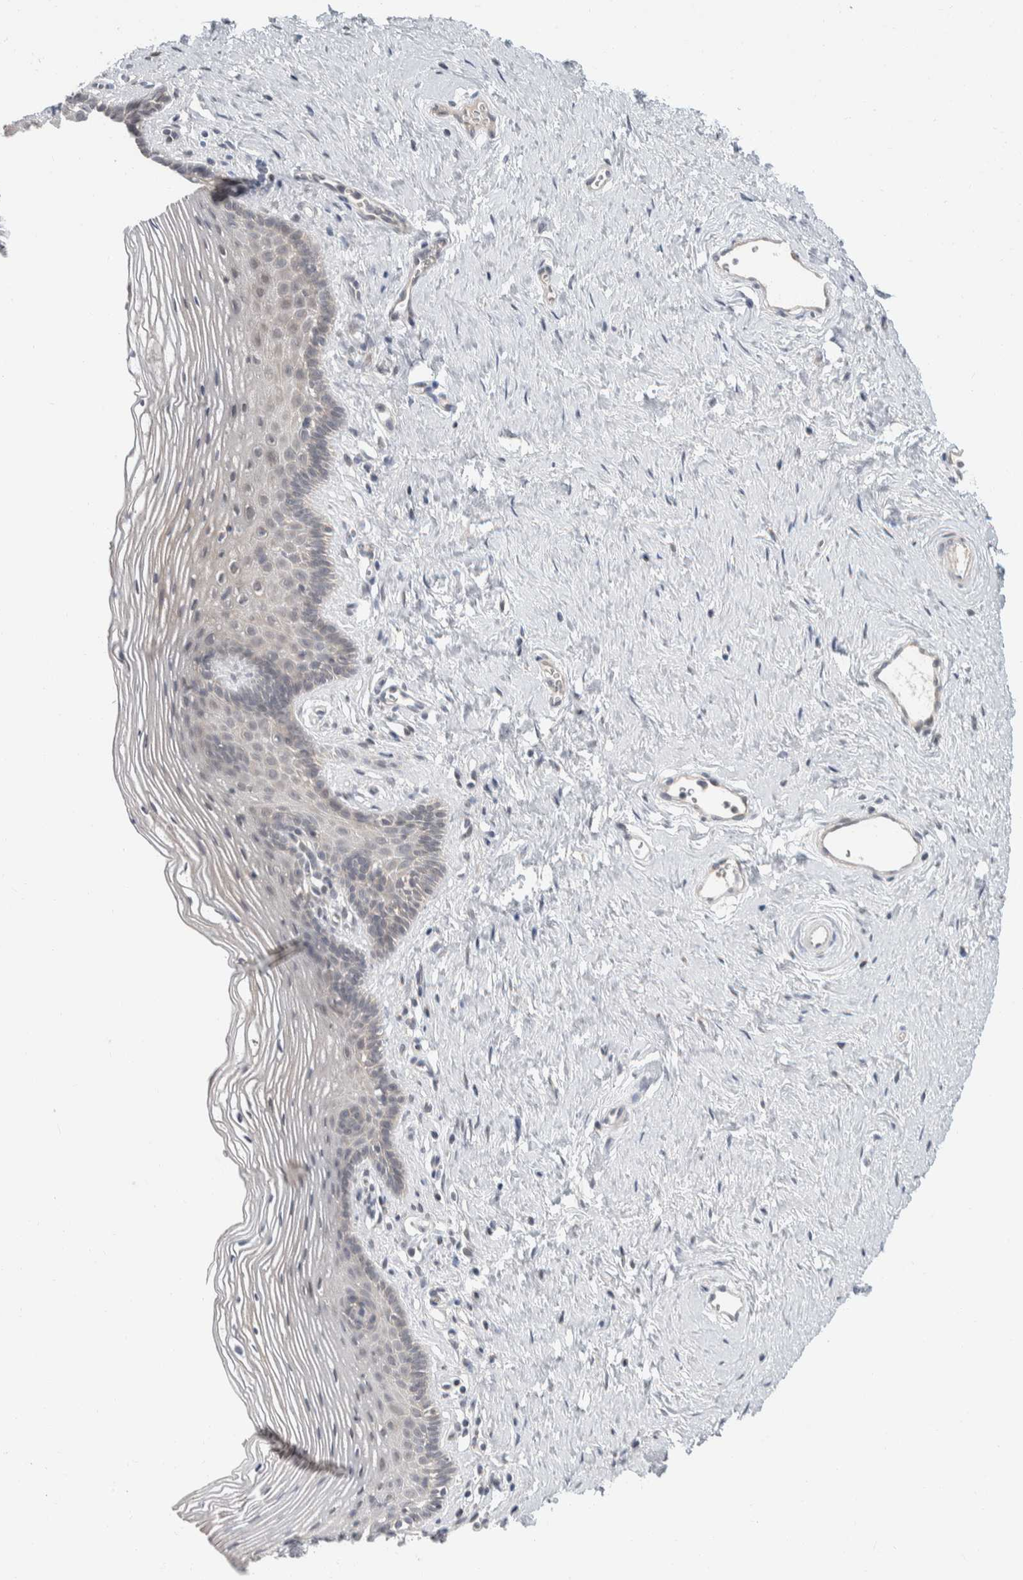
{"staining": {"intensity": "negative", "quantity": "none", "location": "none"}, "tissue": "vagina", "cell_type": "Squamous epithelial cells", "image_type": "normal", "snomed": [{"axis": "morphology", "description": "Normal tissue, NOS"}, {"axis": "topography", "description": "Vagina"}], "caption": "DAB (3,3'-diaminobenzidine) immunohistochemical staining of unremarkable human vagina displays no significant expression in squamous epithelial cells.", "gene": "SHPK", "patient": {"sex": "female", "age": 32}}